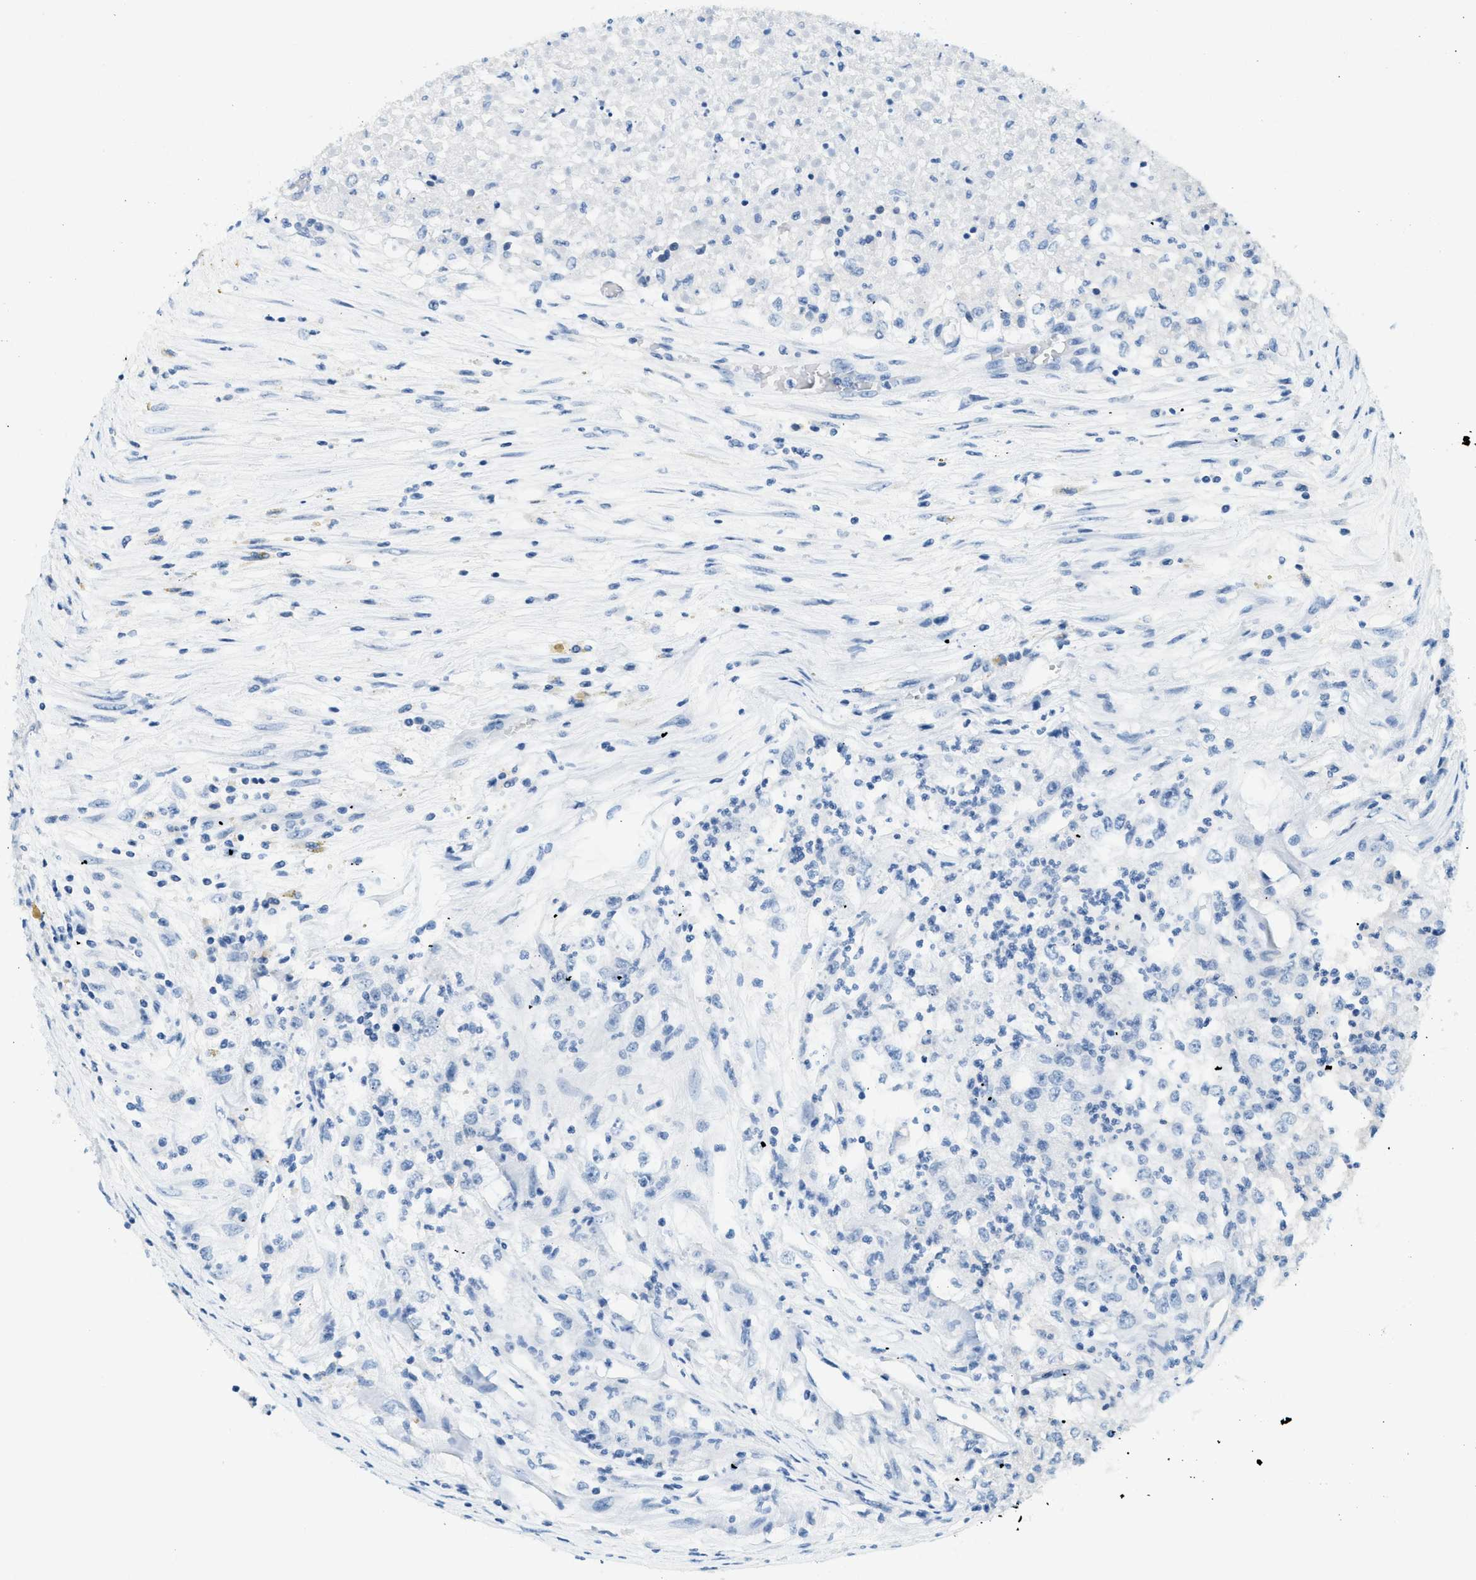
{"staining": {"intensity": "negative", "quantity": "none", "location": "none"}, "tissue": "renal cancer", "cell_type": "Tumor cells", "image_type": "cancer", "snomed": [{"axis": "morphology", "description": "Adenocarcinoma, NOS"}, {"axis": "topography", "description": "Kidney"}], "caption": "There is no significant positivity in tumor cells of renal adenocarcinoma.", "gene": "CYP4X1", "patient": {"sex": "female", "age": 54}}